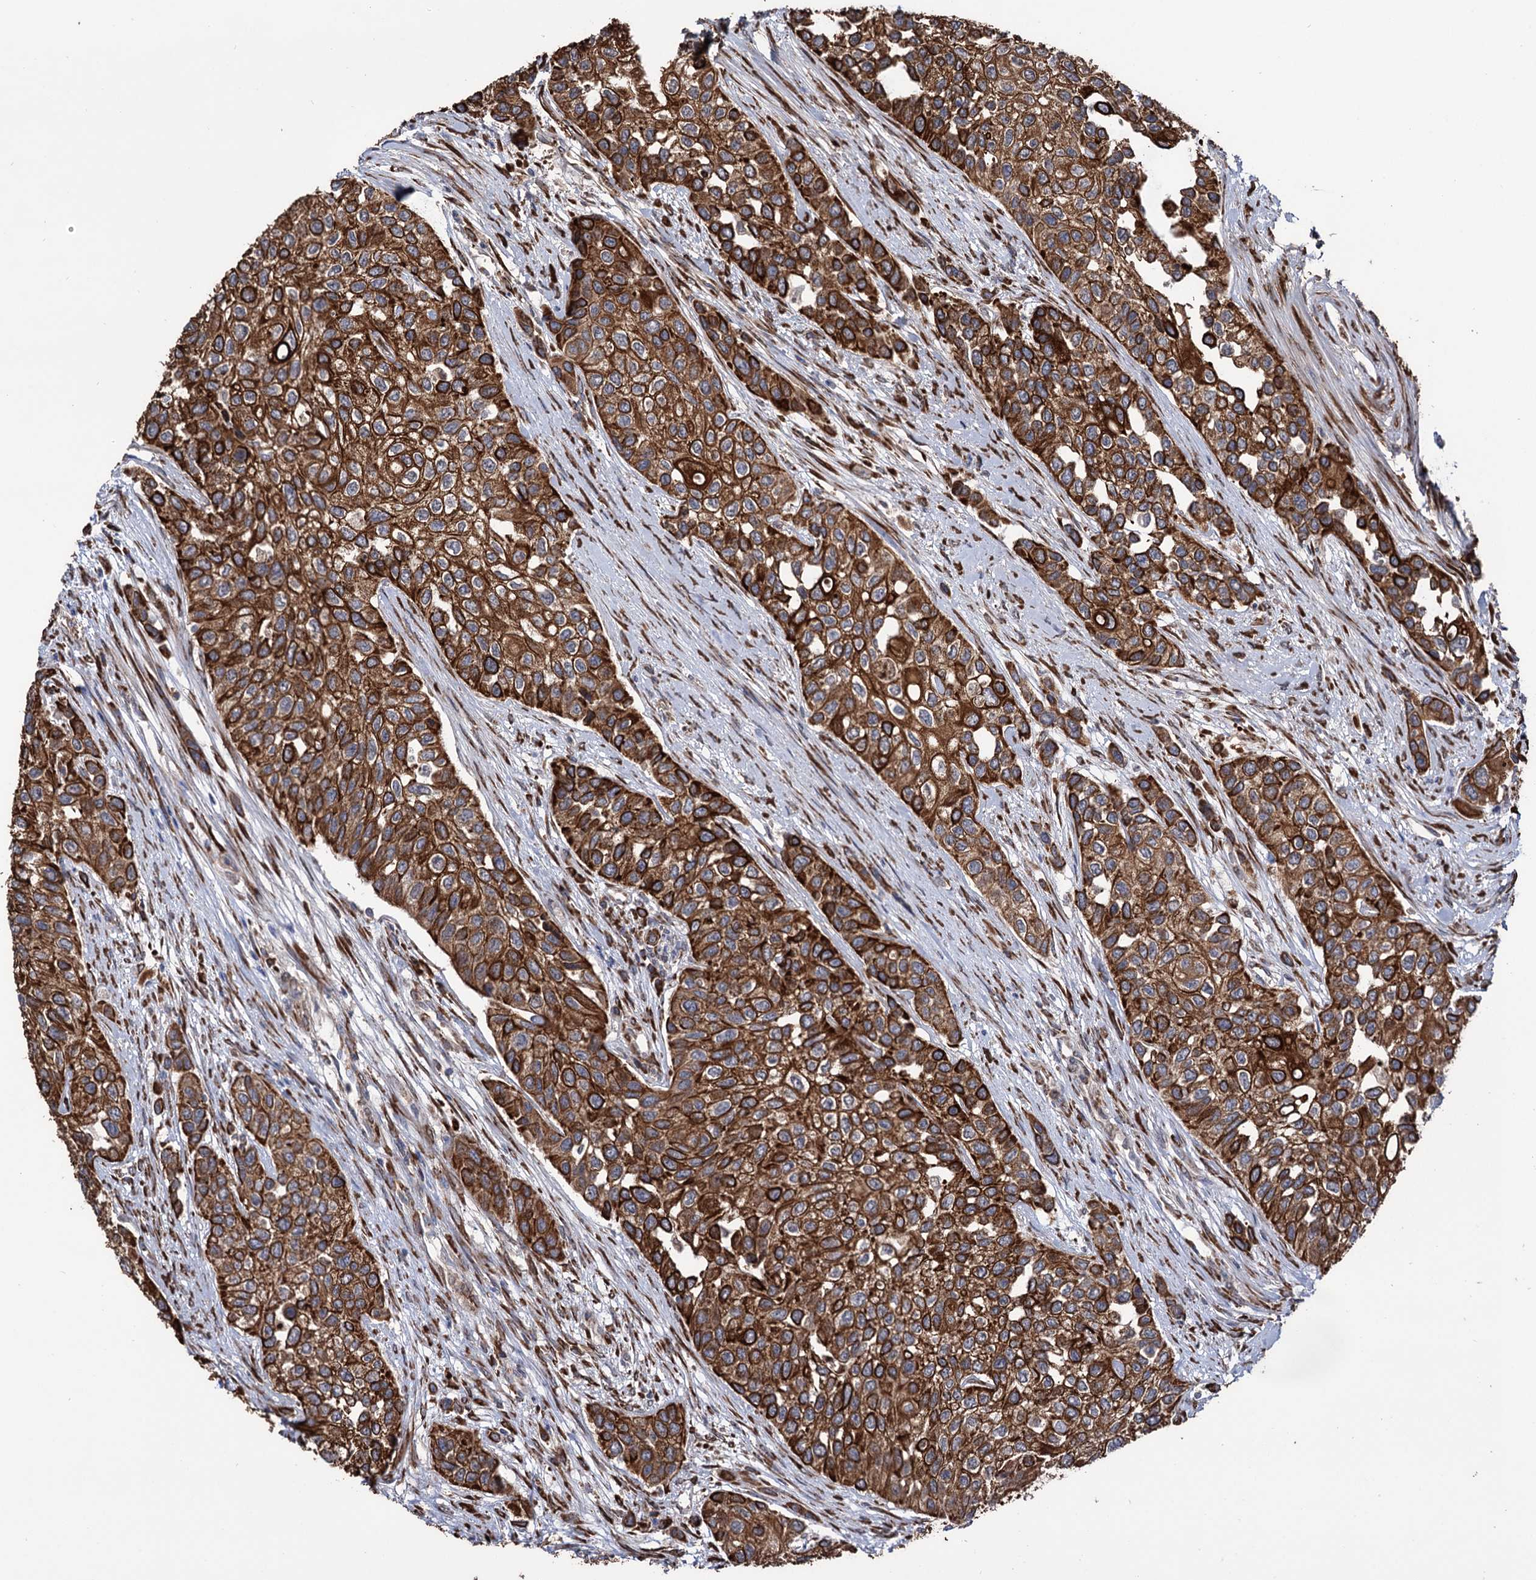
{"staining": {"intensity": "strong", "quantity": ">75%", "location": "cytoplasmic/membranous"}, "tissue": "urothelial cancer", "cell_type": "Tumor cells", "image_type": "cancer", "snomed": [{"axis": "morphology", "description": "Normal tissue, NOS"}, {"axis": "morphology", "description": "Urothelial carcinoma, High grade"}, {"axis": "topography", "description": "Vascular tissue"}, {"axis": "topography", "description": "Urinary bladder"}], "caption": "The histopathology image displays a brown stain indicating the presence of a protein in the cytoplasmic/membranous of tumor cells in urothelial carcinoma (high-grade).", "gene": "CDAN1", "patient": {"sex": "female", "age": 56}}